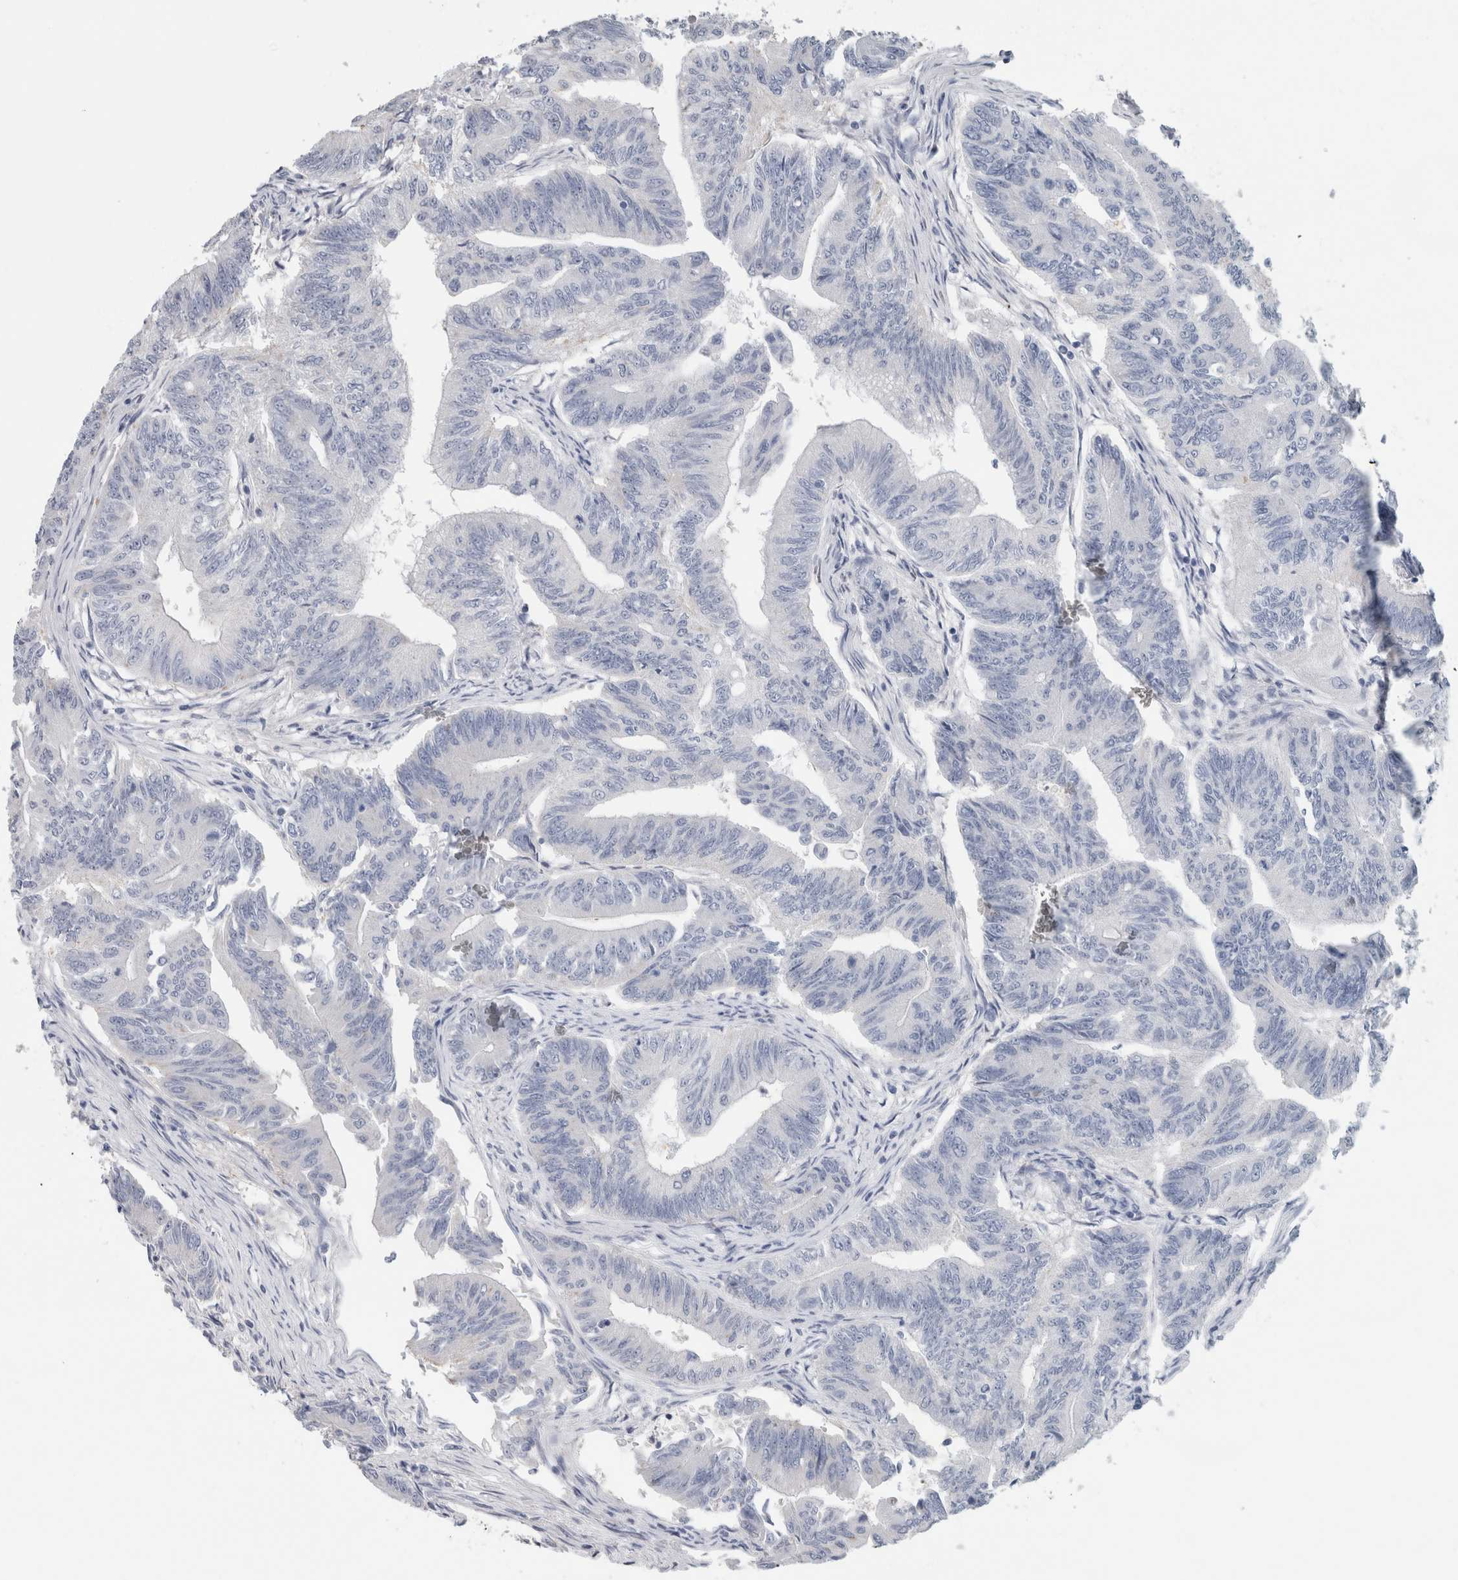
{"staining": {"intensity": "negative", "quantity": "none", "location": "none"}, "tissue": "colorectal cancer", "cell_type": "Tumor cells", "image_type": "cancer", "snomed": [{"axis": "morphology", "description": "Adenoma, NOS"}, {"axis": "morphology", "description": "Adenocarcinoma, NOS"}, {"axis": "topography", "description": "Colon"}], "caption": "The immunohistochemistry (IHC) image has no significant positivity in tumor cells of adenocarcinoma (colorectal) tissue.", "gene": "TARBP1", "patient": {"sex": "male", "age": 79}}